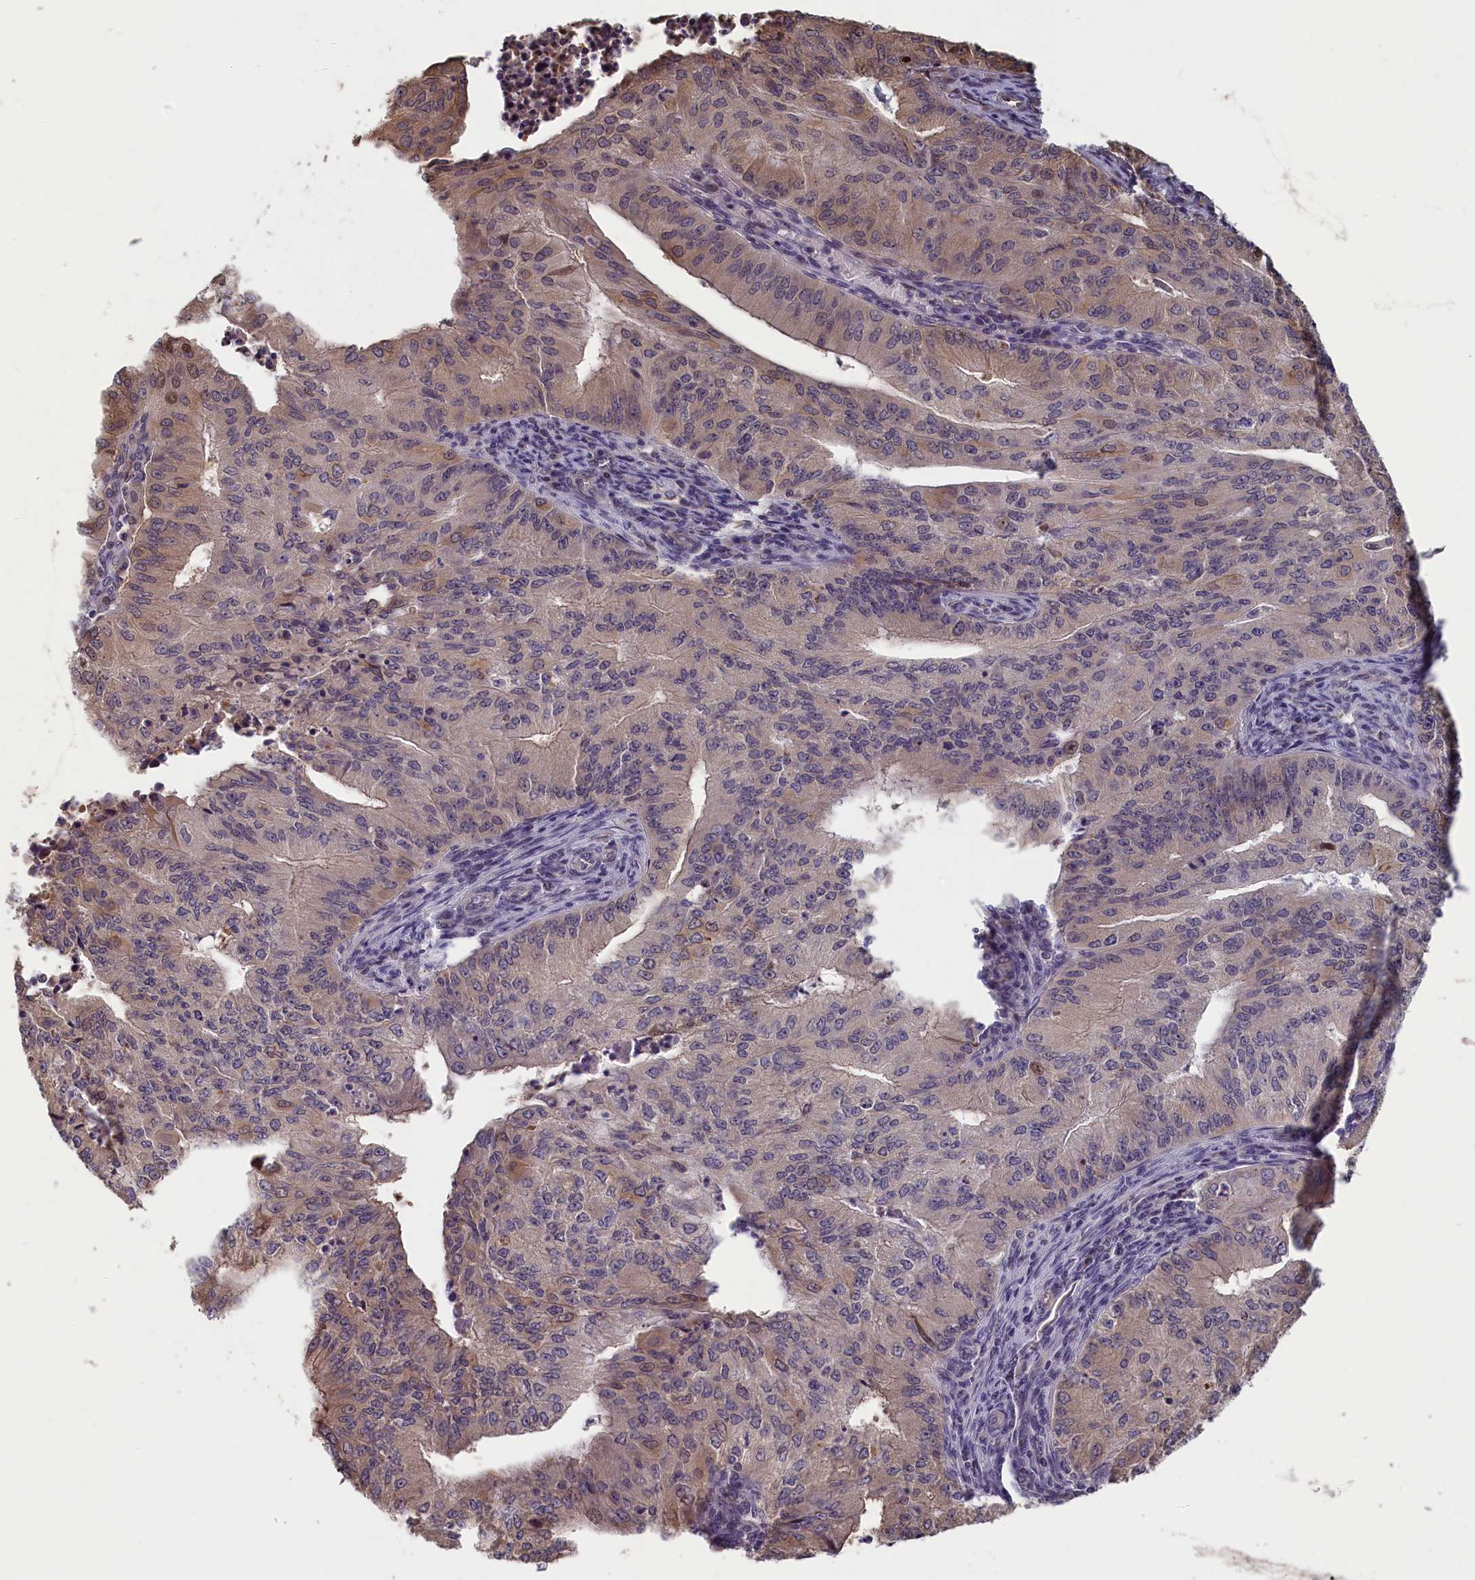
{"staining": {"intensity": "weak", "quantity": "<25%", "location": "cytoplasmic/membranous,nuclear"}, "tissue": "endometrial cancer", "cell_type": "Tumor cells", "image_type": "cancer", "snomed": [{"axis": "morphology", "description": "Adenocarcinoma, NOS"}, {"axis": "topography", "description": "Endometrium"}], "caption": "The IHC micrograph has no significant expression in tumor cells of endometrial cancer tissue.", "gene": "TMEM116", "patient": {"sex": "female", "age": 50}}